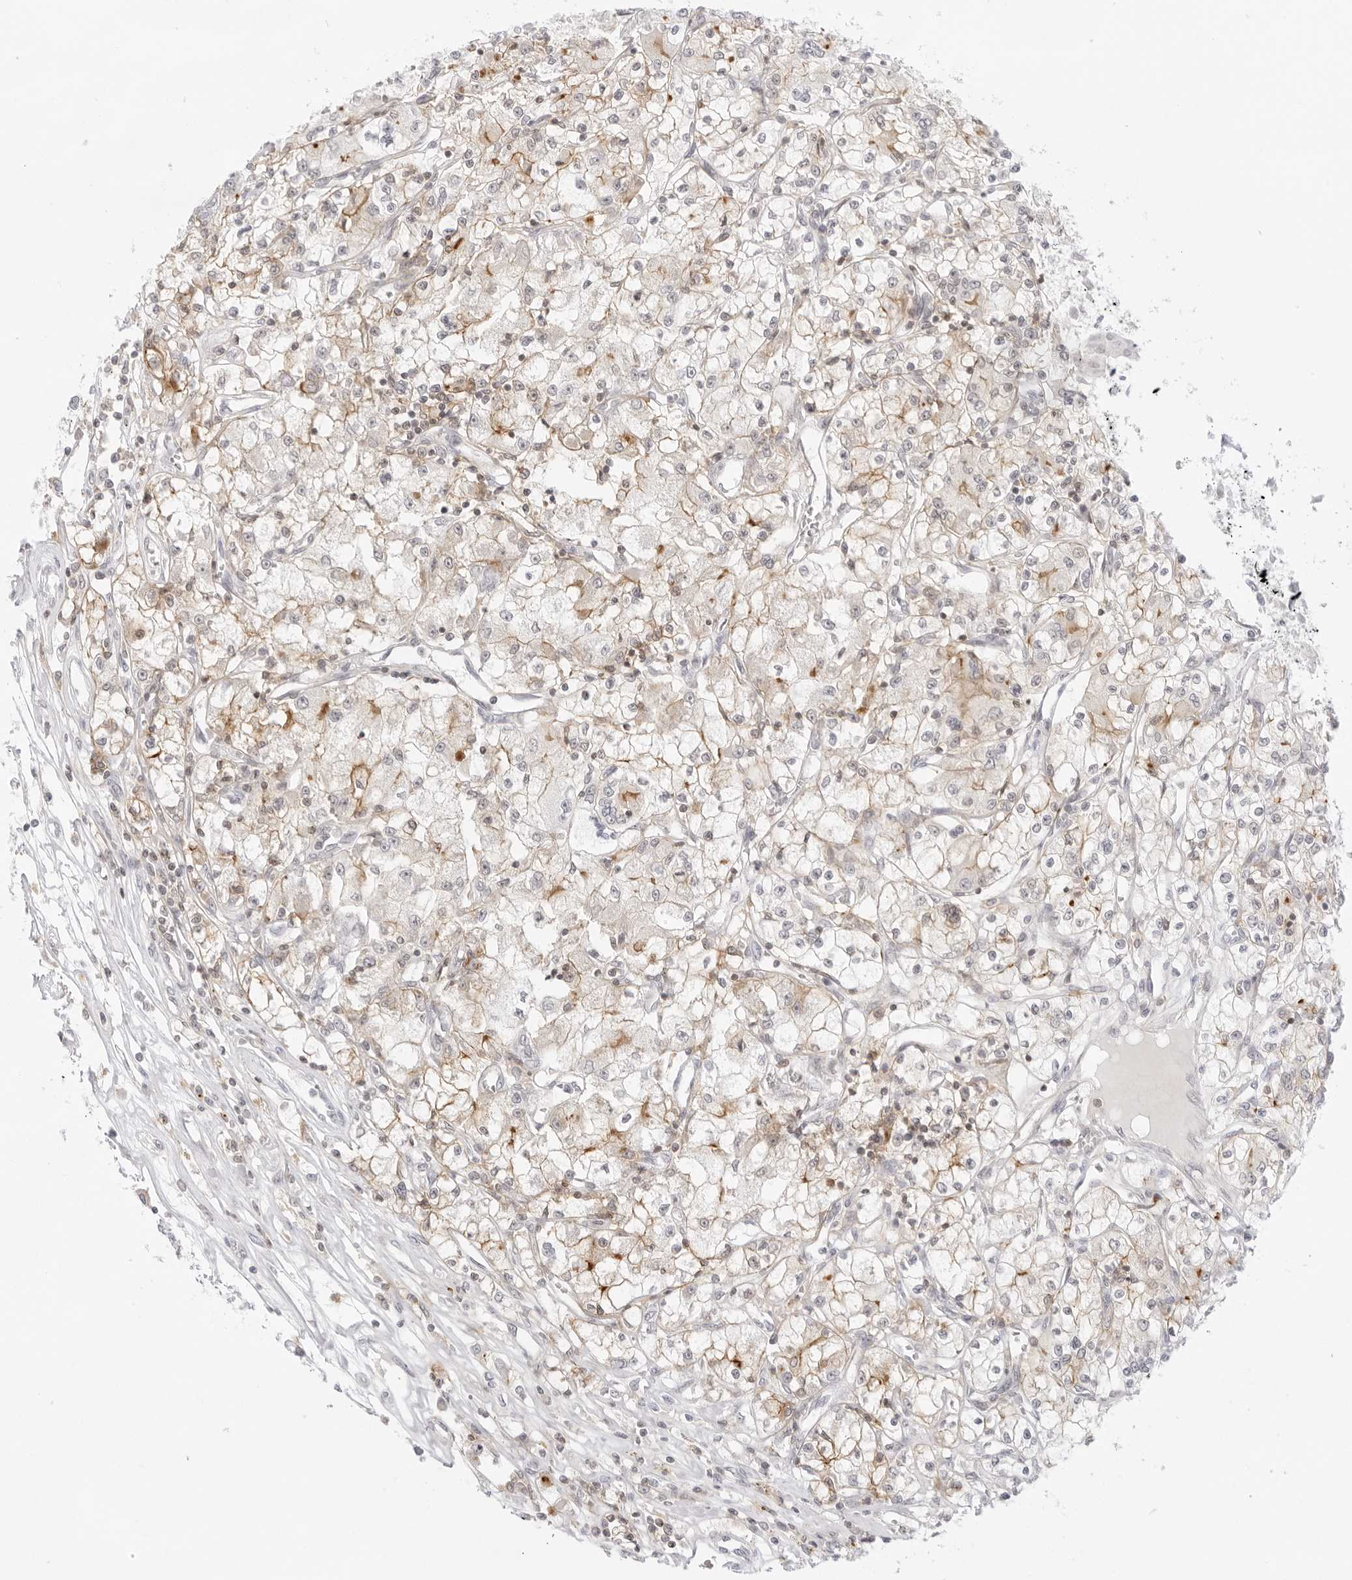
{"staining": {"intensity": "moderate", "quantity": "<25%", "location": "cytoplasmic/membranous"}, "tissue": "renal cancer", "cell_type": "Tumor cells", "image_type": "cancer", "snomed": [{"axis": "morphology", "description": "Adenocarcinoma, NOS"}, {"axis": "topography", "description": "Kidney"}], "caption": "Renal cancer was stained to show a protein in brown. There is low levels of moderate cytoplasmic/membranous staining in about <25% of tumor cells.", "gene": "TNFRSF14", "patient": {"sex": "female", "age": 59}}